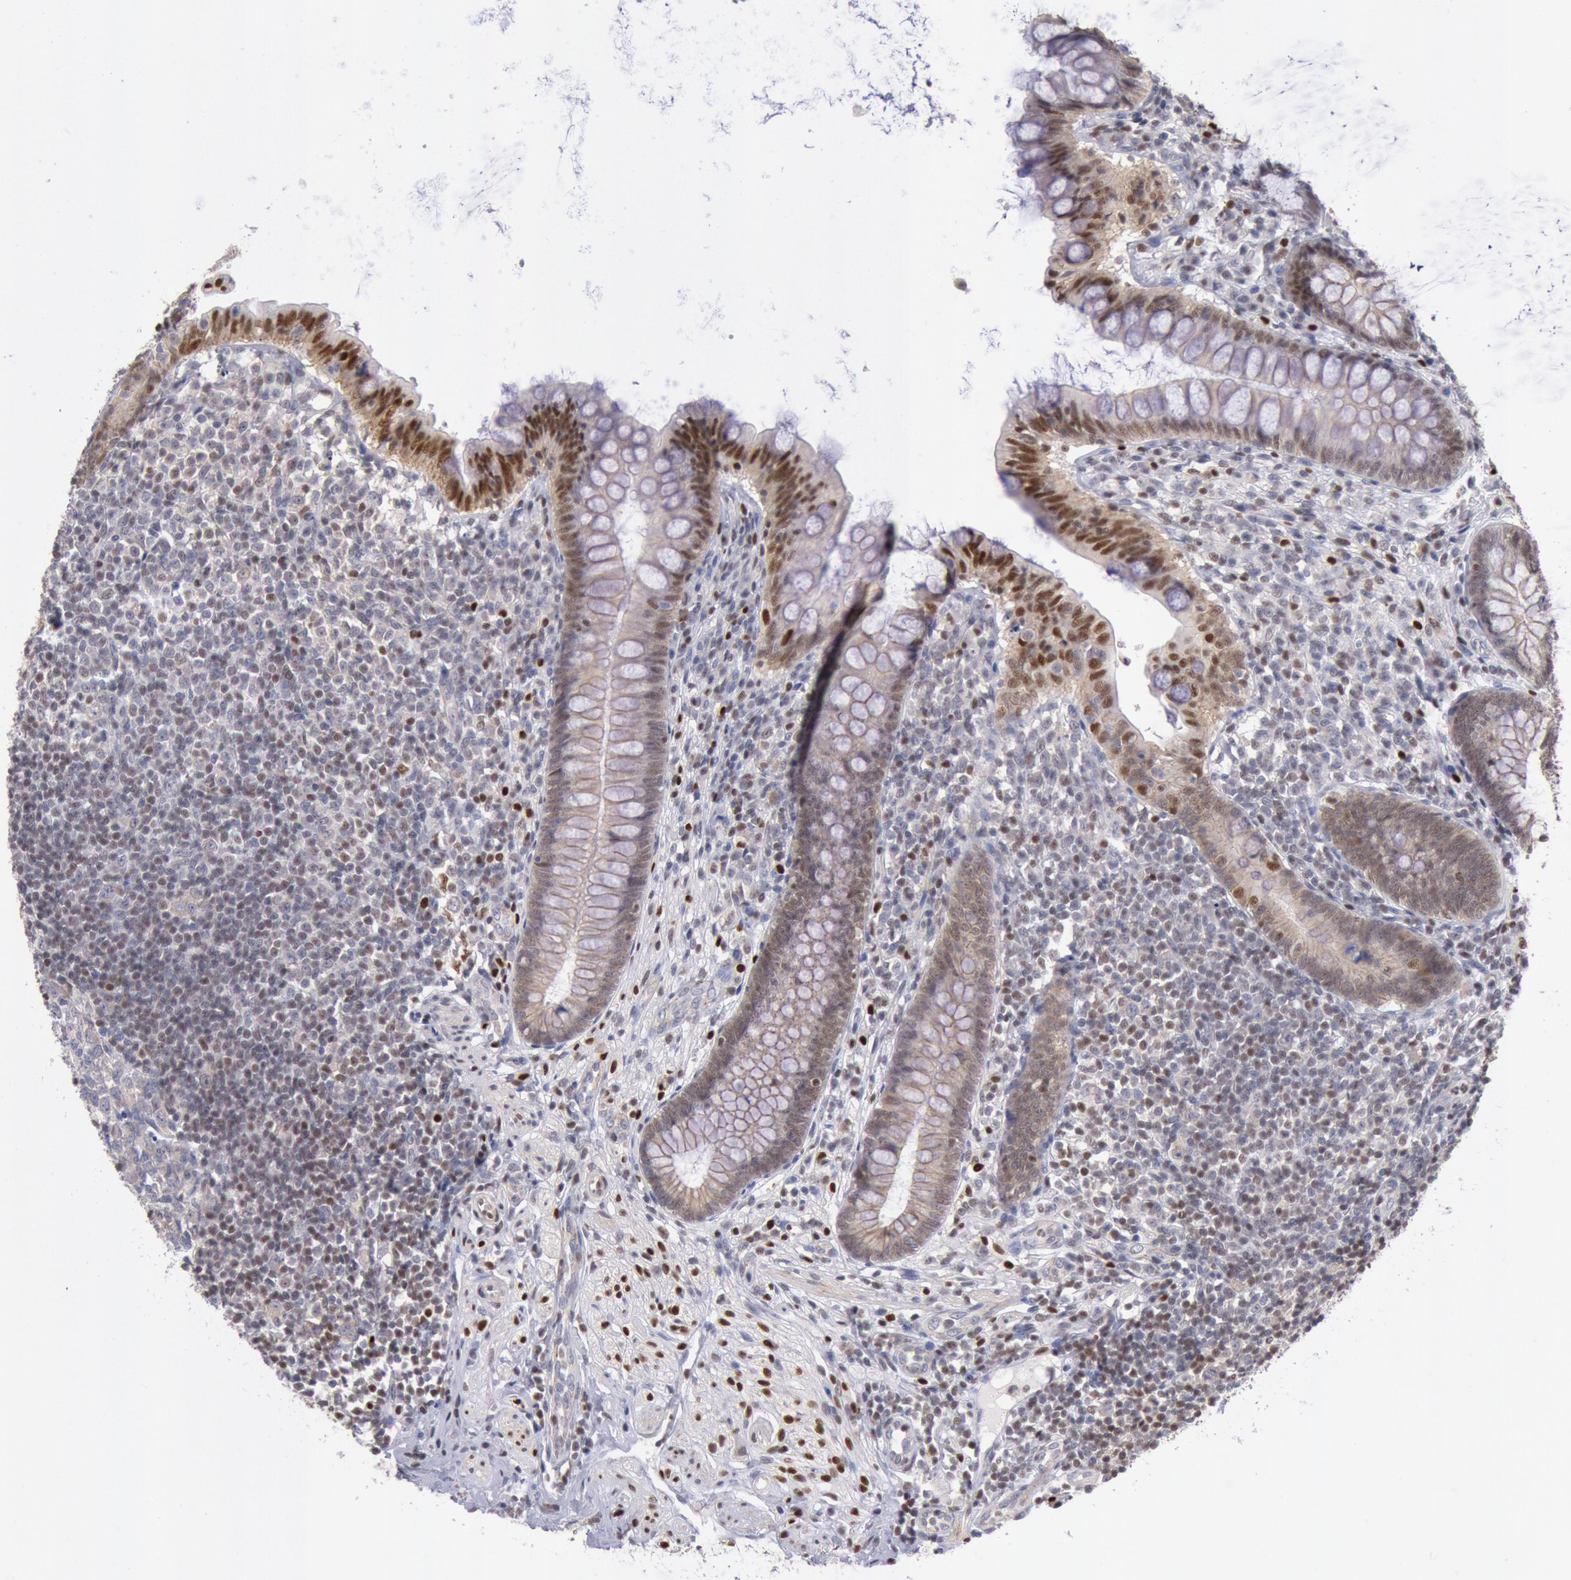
{"staining": {"intensity": "moderate", "quantity": ">75%", "location": "cytoplasmic/membranous,nuclear"}, "tissue": "appendix", "cell_type": "Glandular cells", "image_type": "normal", "snomed": [{"axis": "morphology", "description": "Normal tissue, NOS"}, {"axis": "topography", "description": "Appendix"}], "caption": "Appendix stained for a protein (brown) shows moderate cytoplasmic/membranous,nuclear positive positivity in approximately >75% of glandular cells.", "gene": "RPS6KA5", "patient": {"sex": "female", "age": 66}}